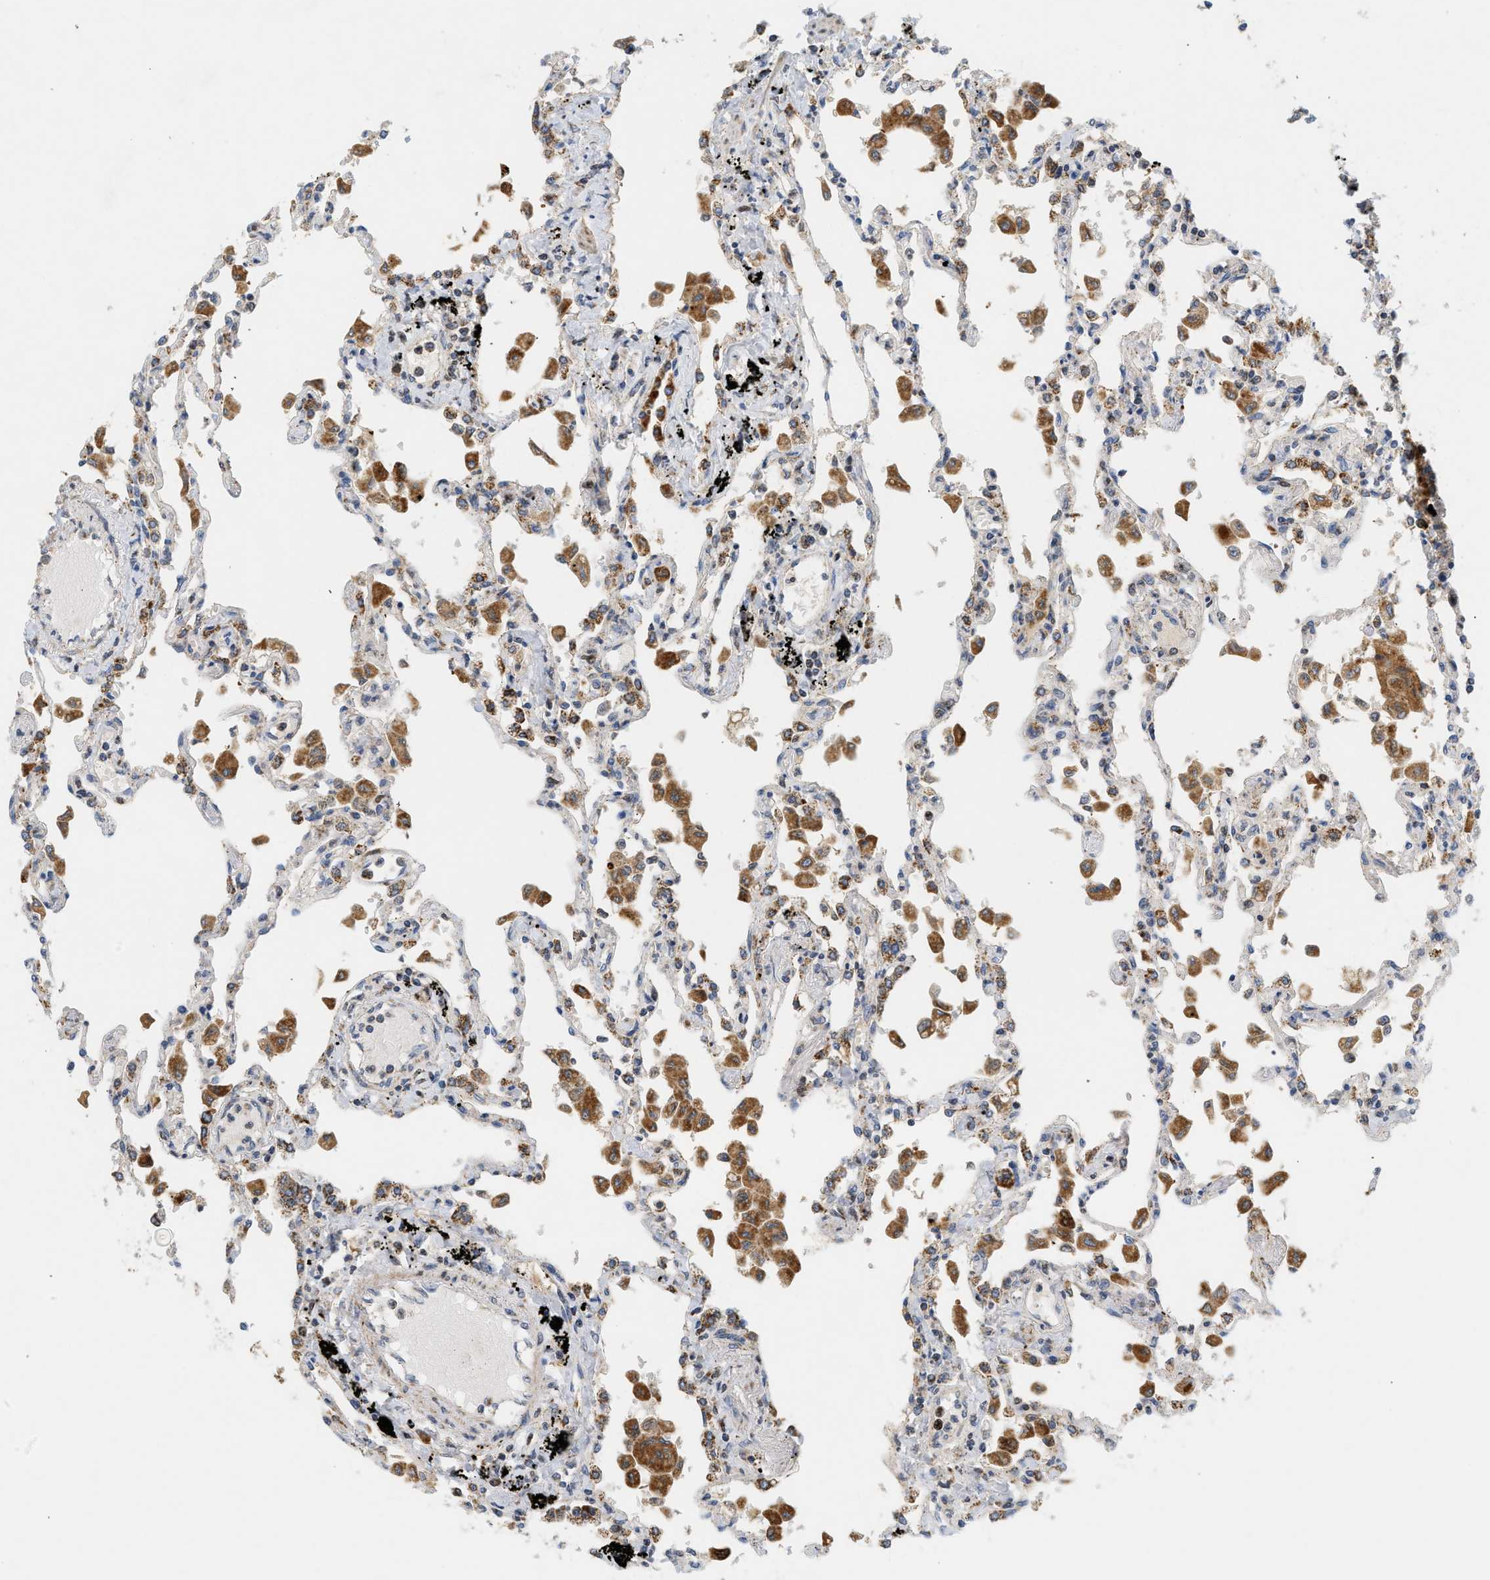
{"staining": {"intensity": "moderate", "quantity": "<25%", "location": "cytoplasmic/membranous"}, "tissue": "lung", "cell_type": "Alveolar cells", "image_type": "normal", "snomed": [{"axis": "morphology", "description": "Normal tissue, NOS"}, {"axis": "topography", "description": "Bronchus"}, {"axis": "topography", "description": "Lung"}], "caption": "Immunohistochemistry (IHC) photomicrograph of normal lung: lung stained using immunohistochemistry (IHC) exhibits low levels of moderate protein expression localized specifically in the cytoplasmic/membranous of alveolar cells, appearing as a cytoplasmic/membranous brown color.", "gene": "MCU", "patient": {"sex": "female", "age": 49}}